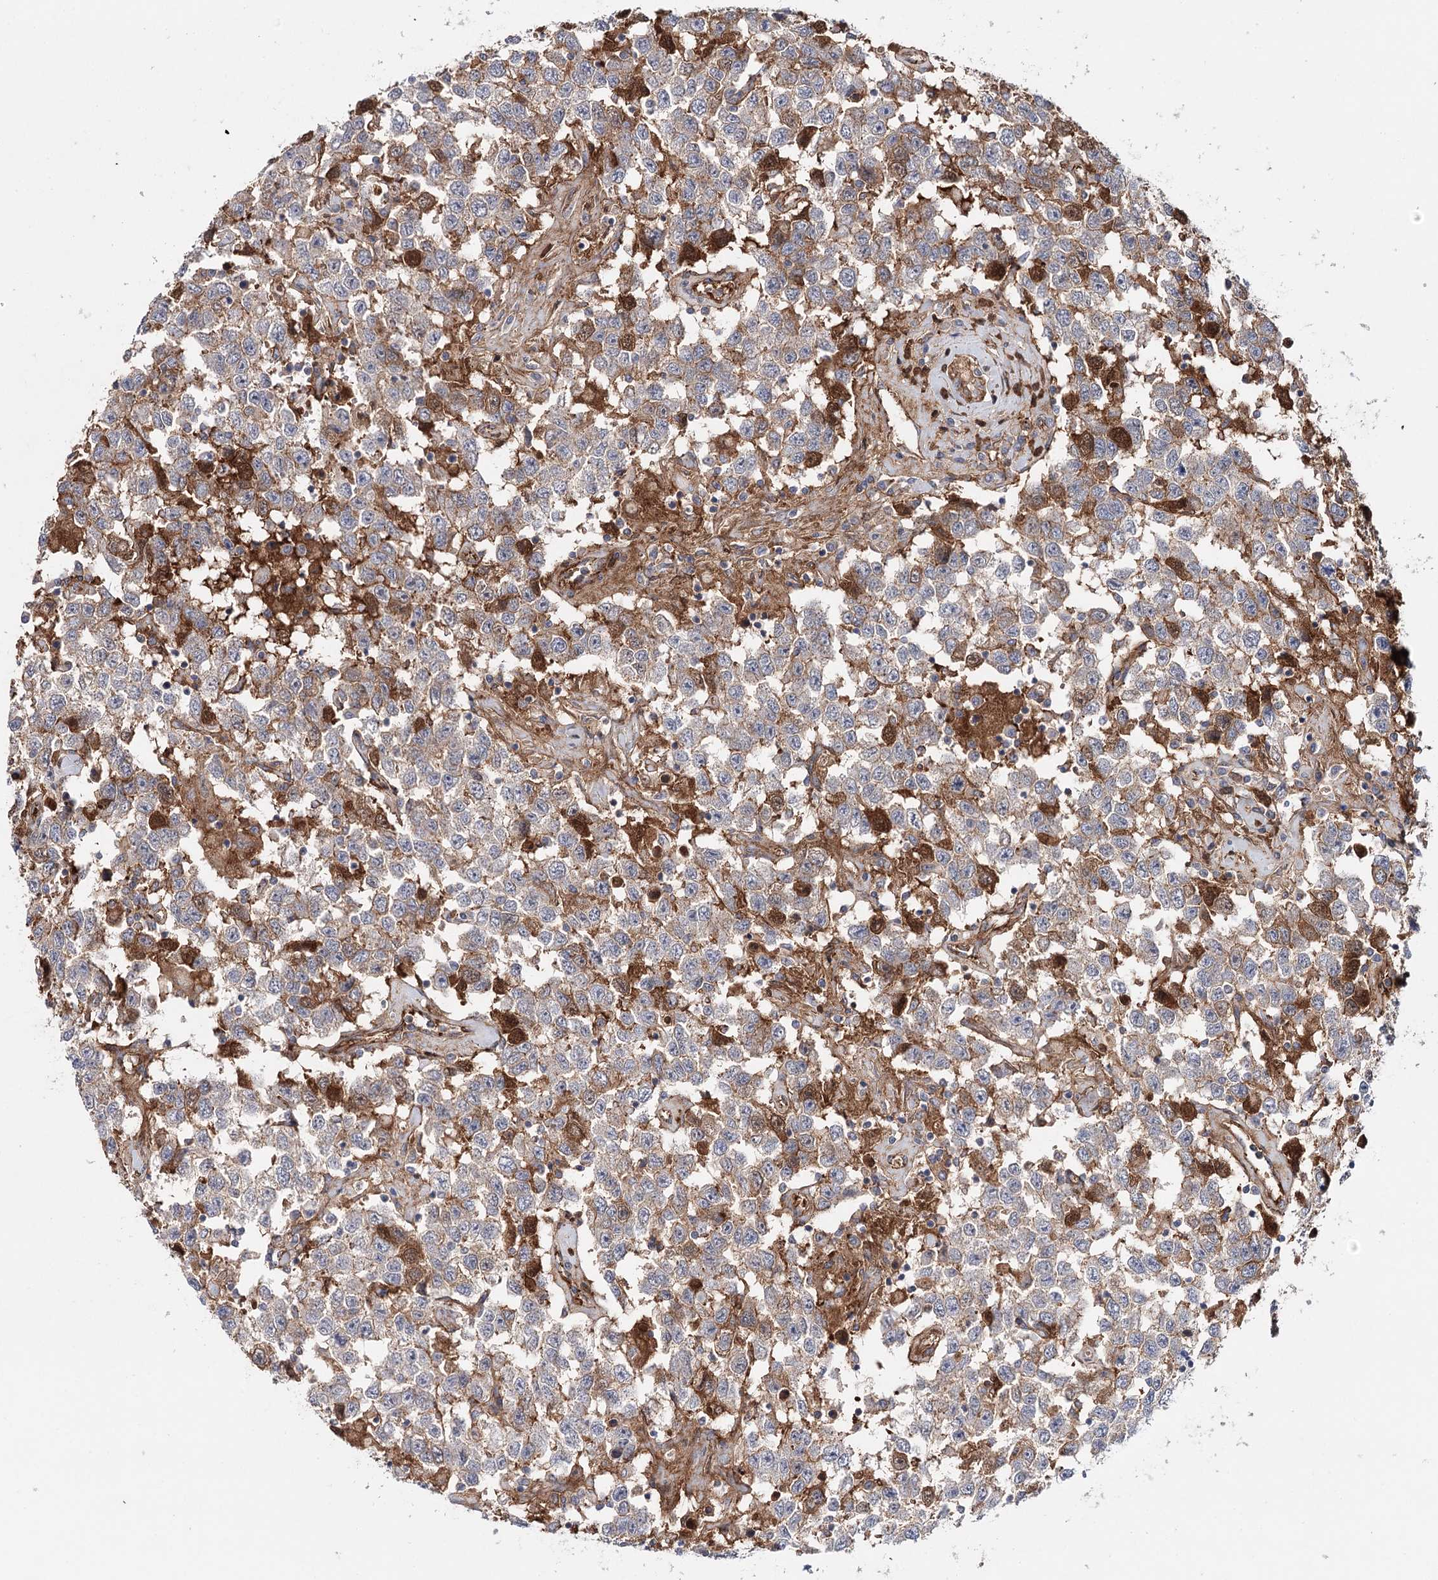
{"staining": {"intensity": "weak", "quantity": "<25%", "location": "cytoplasmic/membranous"}, "tissue": "testis cancer", "cell_type": "Tumor cells", "image_type": "cancer", "snomed": [{"axis": "morphology", "description": "Seminoma, NOS"}, {"axis": "topography", "description": "Testis"}], "caption": "The IHC image has no significant positivity in tumor cells of seminoma (testis) tissue.", "gene": "PKP4", "patient": {"sex": "male", "age": 41}}